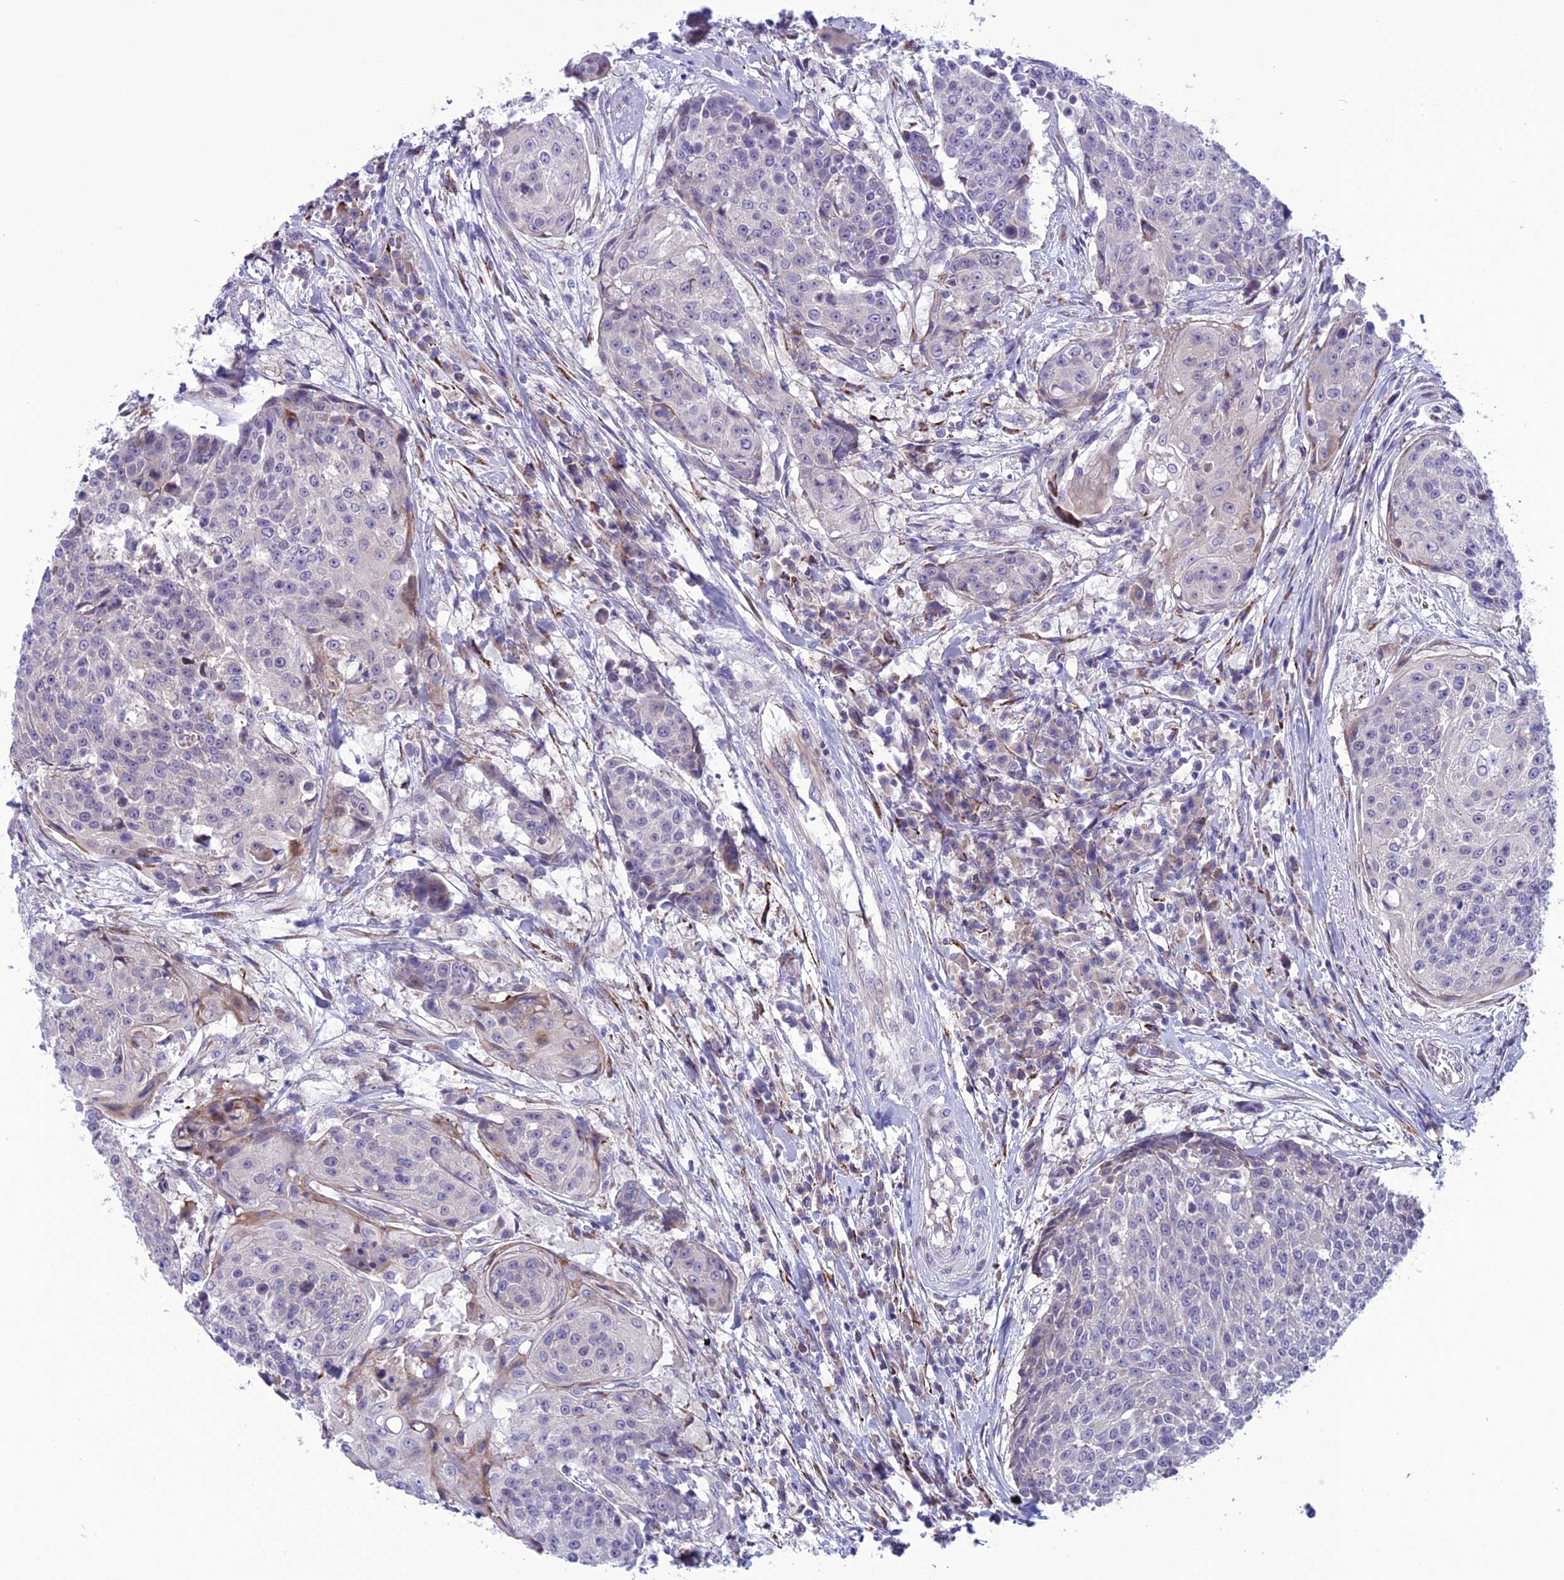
{"staining": {"intensity": "negative", "quantity": "none", "location": "none"}, "tissue": "urothelial cancer", "cell_type": "Tumor cells", "image_type": "cancer", "snomed": [{"axis": "morphology", "description": "Urothelial carcinoma, High grade"}, {"axis": "topography", "description": "Urinary bladder"}], "caption": "A high-resolution image shows immunohistochemistry (IHC) staining of urothelial cancer, which demonstrates no significant expression in tumor cells.", "gene": "PSMF1", "patient": {"sex": "female", "age": 63}}